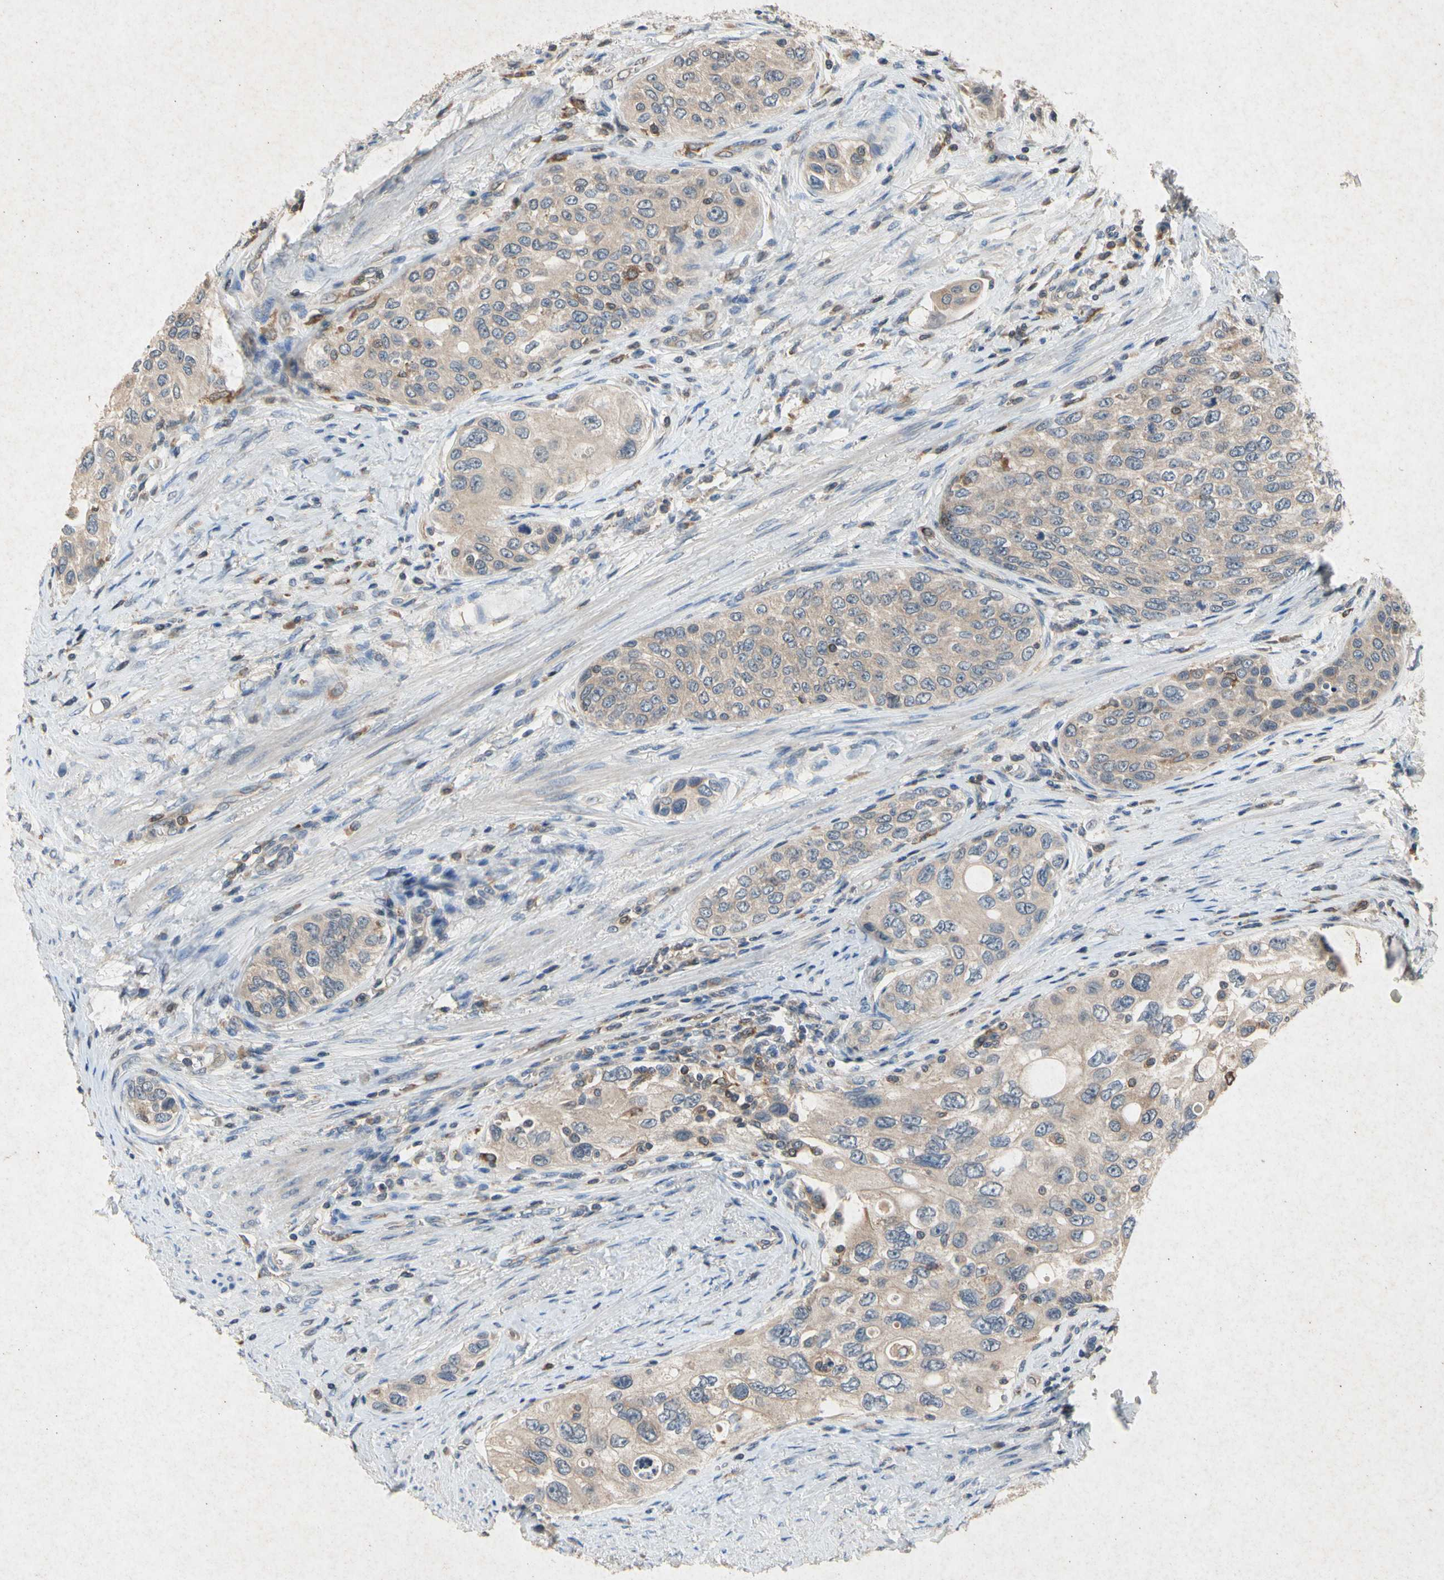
{"staining": {"intensity": "weak", "quantity": ">75%", "location": "cytoplasmic/membranous"}, "tissue": "urothelial cancer", "cell_type": "Tumor cells", "image_type": "cancer", "snomed": [{"axis": "morphology", "description": "Urothelial carcinoma, High grade"}, {"axis": "topography", "description": "Urinary bladder"}], "caption": "Brown immunohistochemical staining in human high-grade urothelial carcinoma demonstrates weak cytoplasmic/membranous expression in approximately >75% of tumor cells.", "gene": "RPS6KA1", "patient": {"sex": "female", "age": 56}}